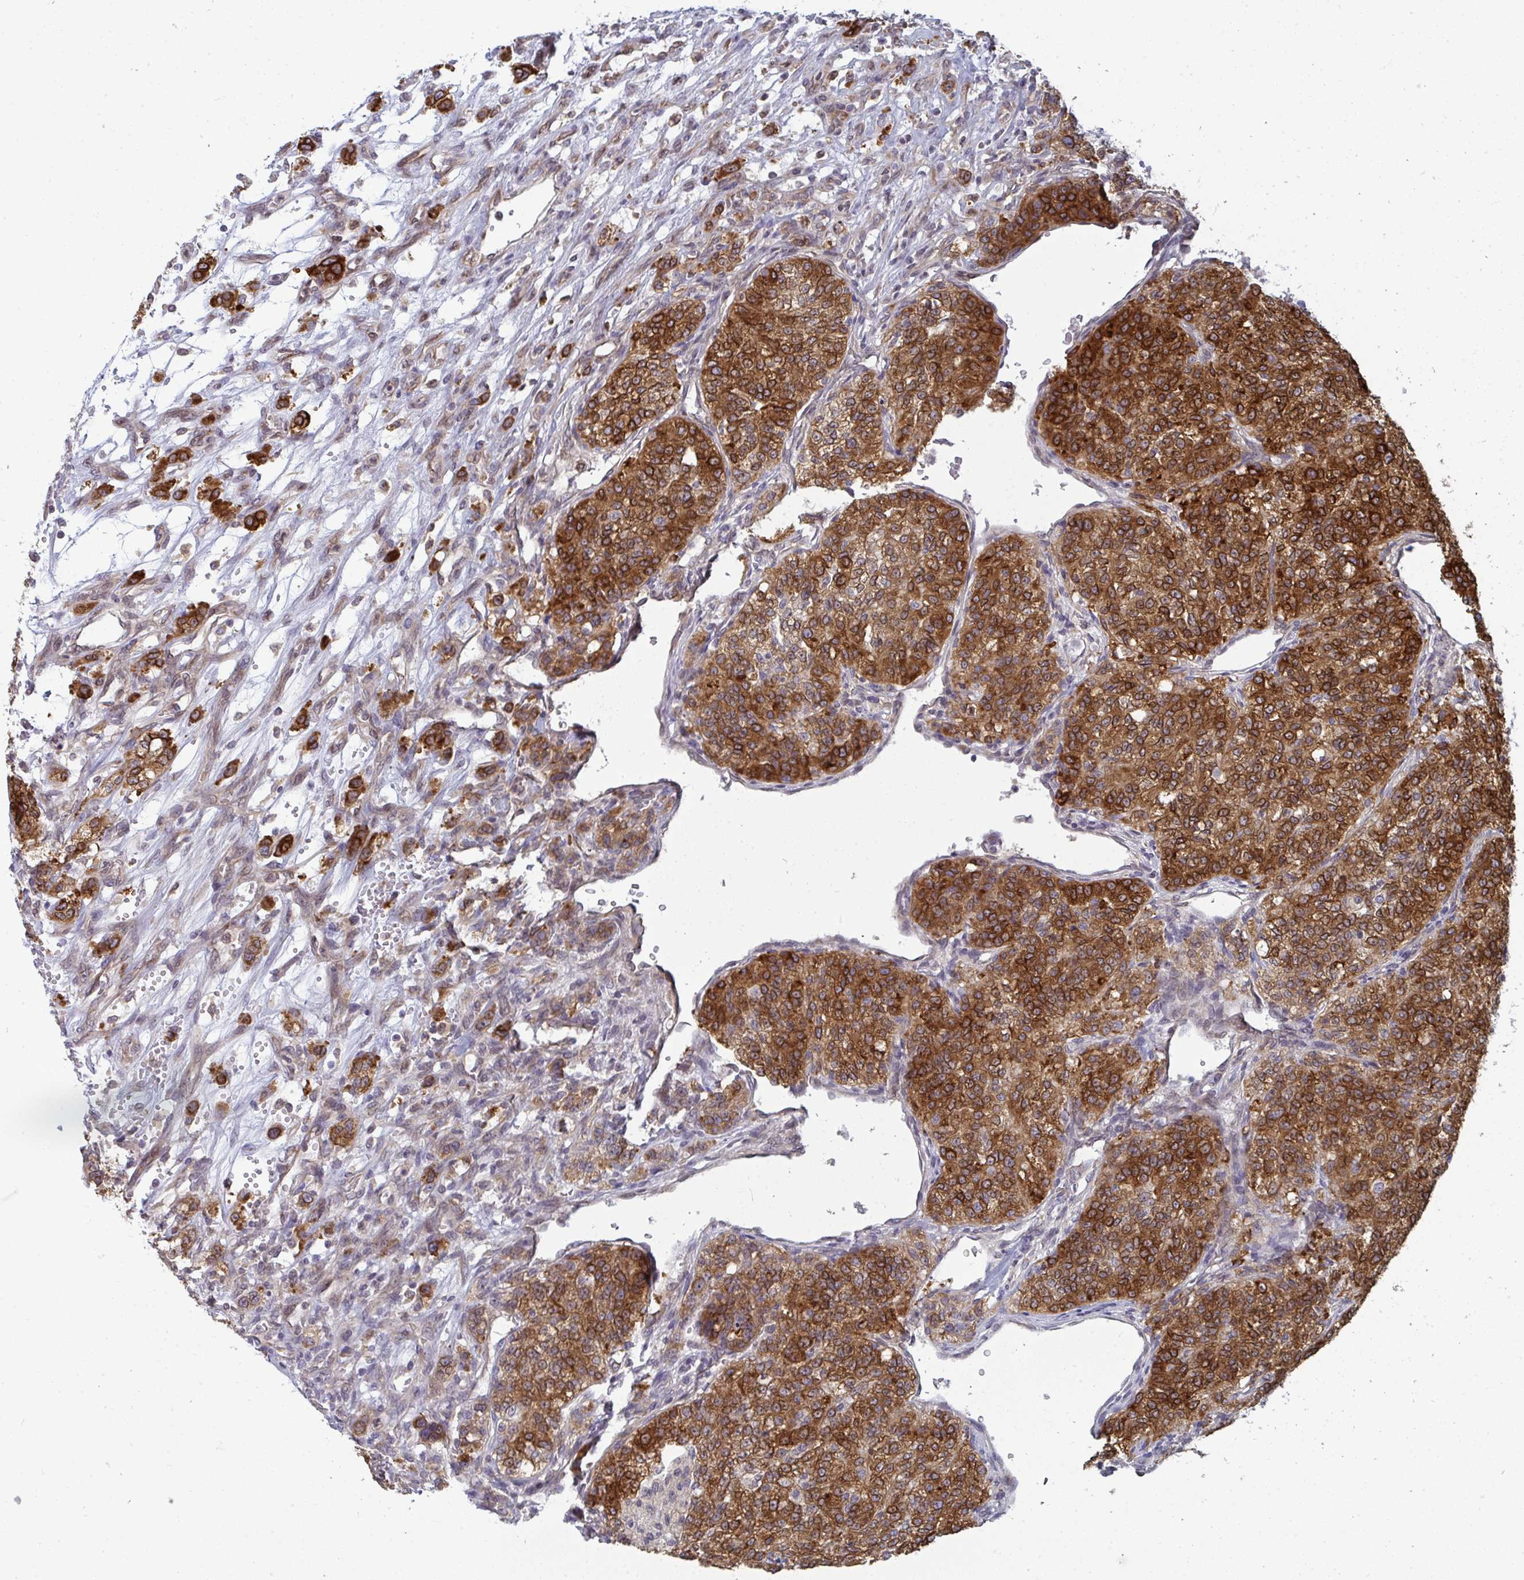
{"staining": {"intensity": "strong", "quantity": ">75%", "location": "cytoplasmic/membranous"}, "tissue": "renal cancer", "cell_type": "Tumor cells", "image_type": "cancer", "snomed": [{"axis": "morphology", "description": "Adenocarcinoma, NOS"}, {"axis": "topography", "description": "Kidney"}], "caption": "A brown stain highlights strong cytoplasmic/membranous staining of a protein in renal cancer (adenocarcinoma) tumor cells. (Stains: DAB (3,3'-diaminobenzidine) in brown, nuclei in blue, Microscopy: brightfield microscopy at high magnification).", "gene": "LYSMD4", "patient": {"sex": "female", "age": 63}}